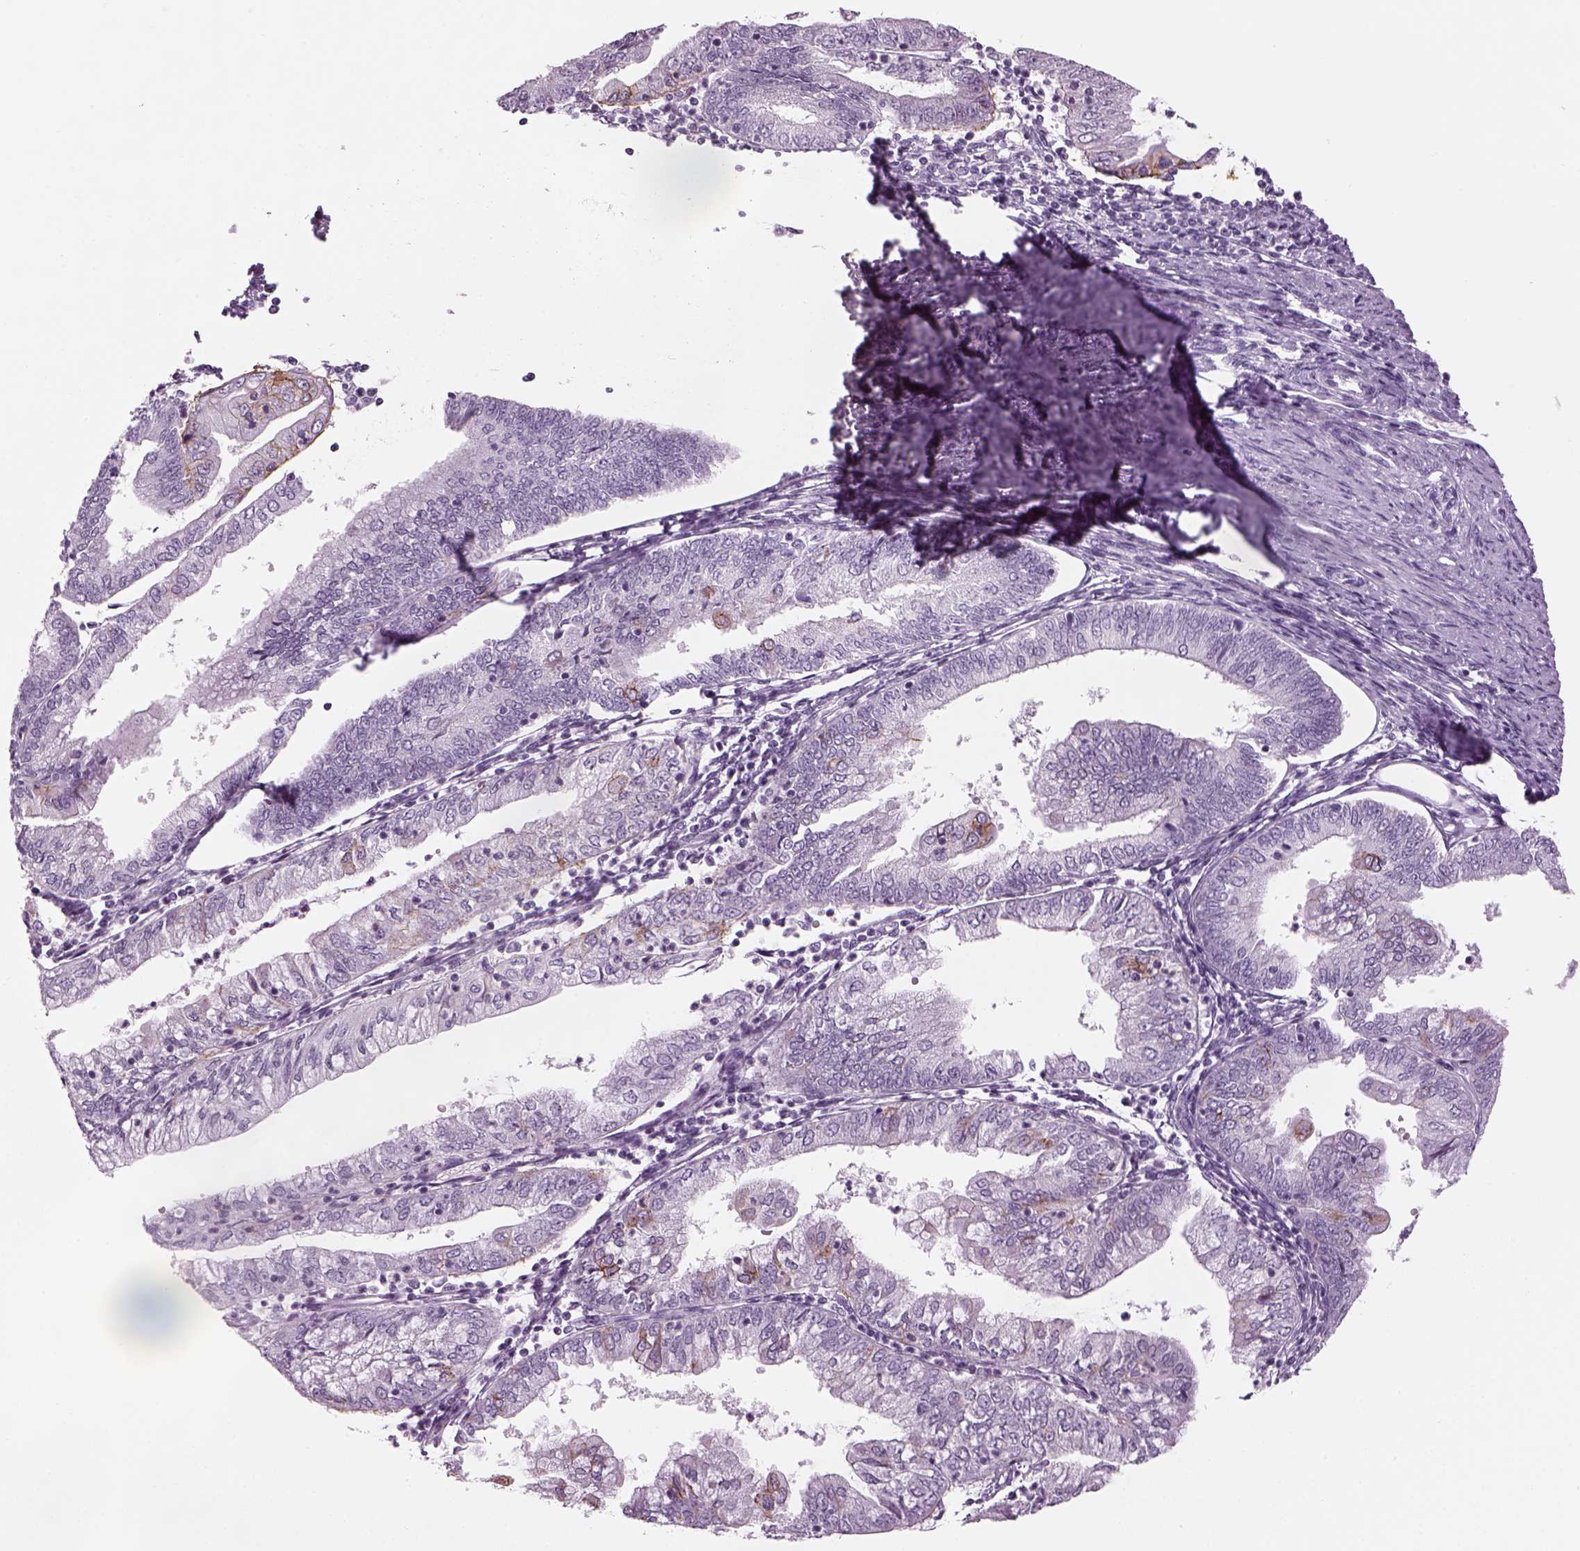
{"staining": {"intensity": "negative", "quantity": "none", "location": "none"}, "tissue": "endometrial cancer", "cell_type": "Tumor cells", "image_type": "cancer", "snomed": [{"axis": "morphology", "description": "Adenocarcinoma, NOS"}, {"axis": "topography", "description": "Endometrium"}], "caption": "Immunohistochemistry (IHC) of human endometrial cancer (adenocarcinoma) reveals no expression in tumor cells.", "gene": "SAG", "patient": {"sex": "female", "age": 55}}